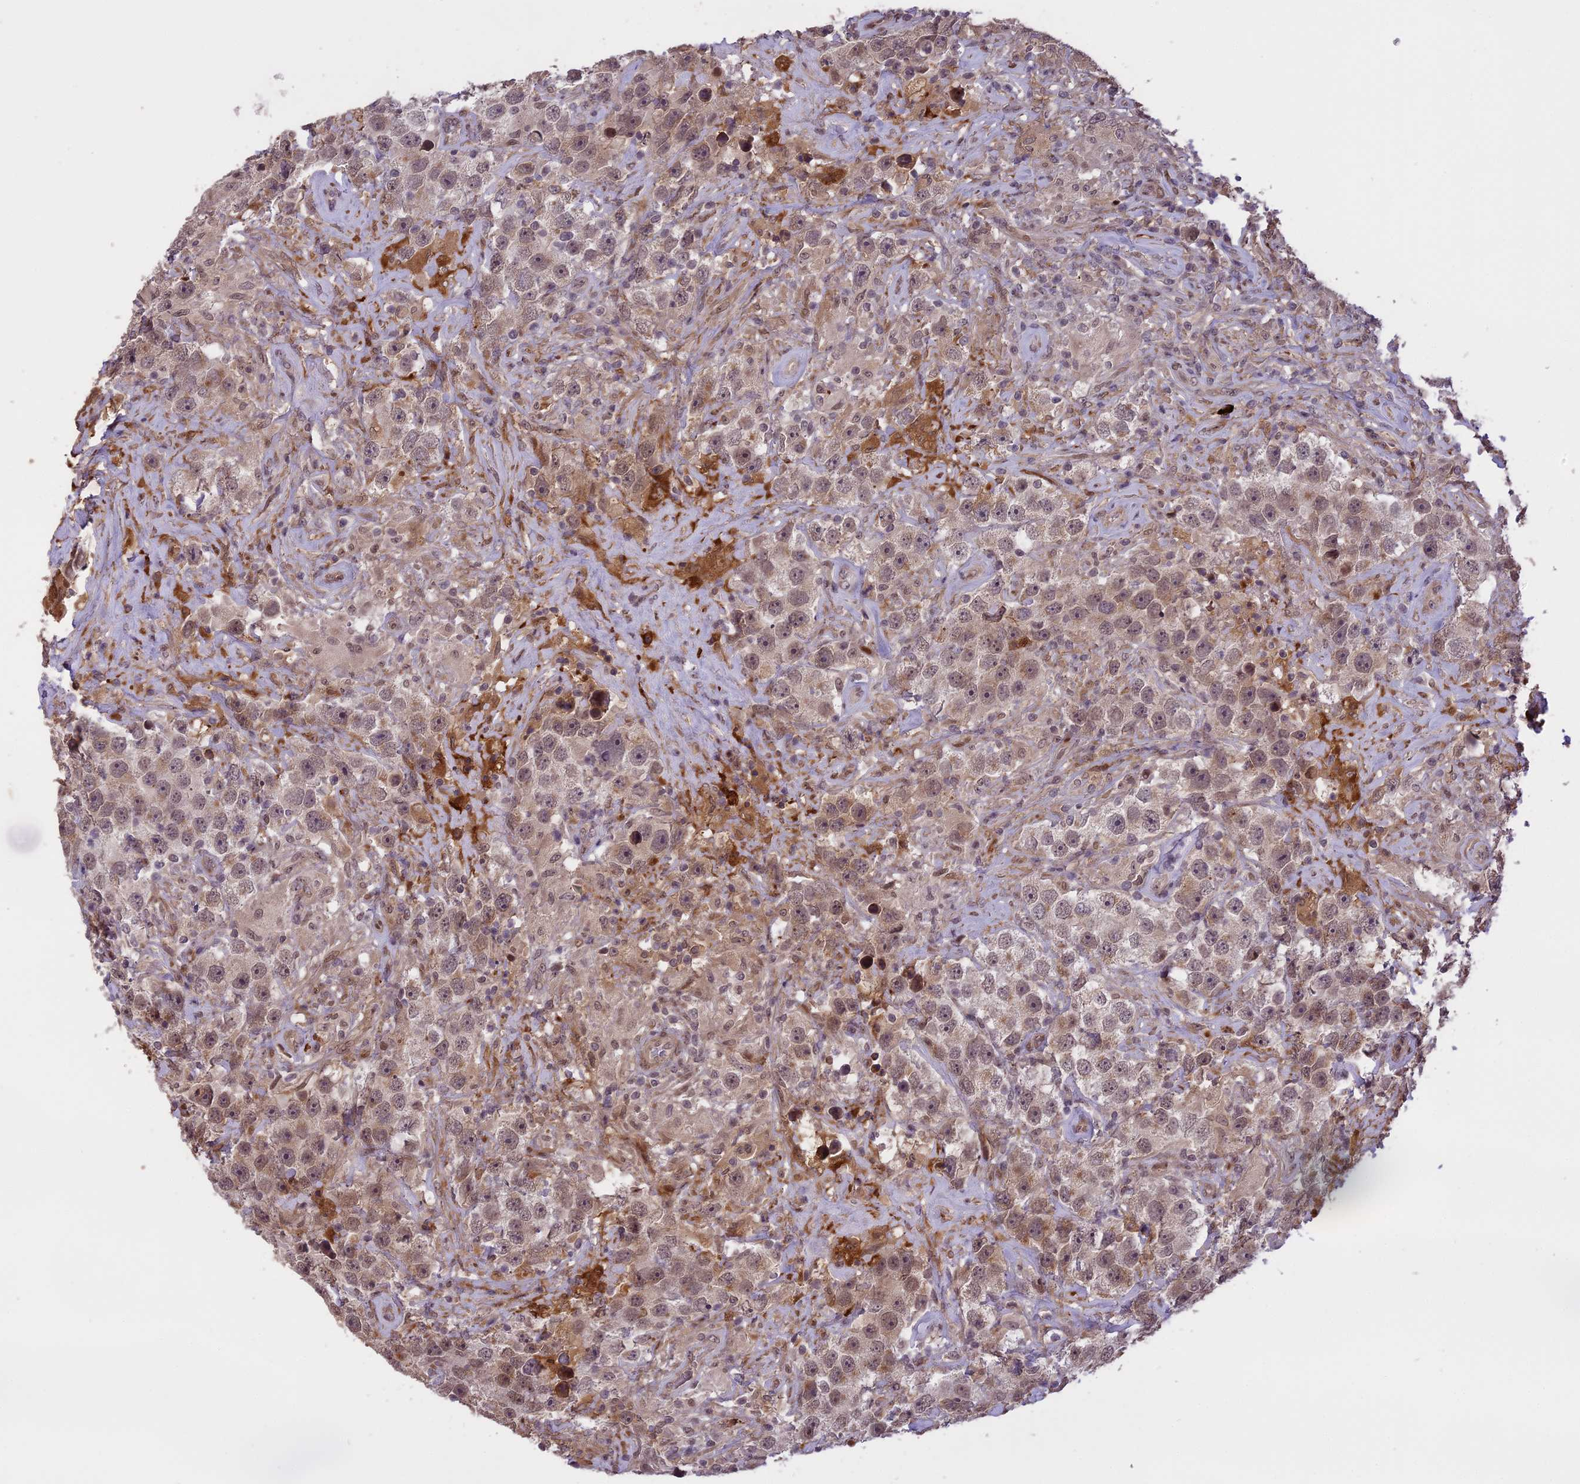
{"staining": {"intensity": "weak", "quantity": "<25%", "location": "cytoplasmic/membranous"}, "tissue": "testis cancer", "cell_type": "Tumor cells", "image_type": "cancer", "snomed": [{"axis": "morphology", "description": "Seminoma, NOS"}, {"axis": "topography", "description": "Testis"}], "caption": "The image exhibits no staining of tumor cells in testis cancer (seminoma). Brightfield microscopy of immunohistochemistry stained with DAB (3,3'-diaminobenzidine) (brown) and hematoxylin (blue), captured at high magnification.", "gene": "PRELID2", "patient": {"sex": "male", "age": 49}}